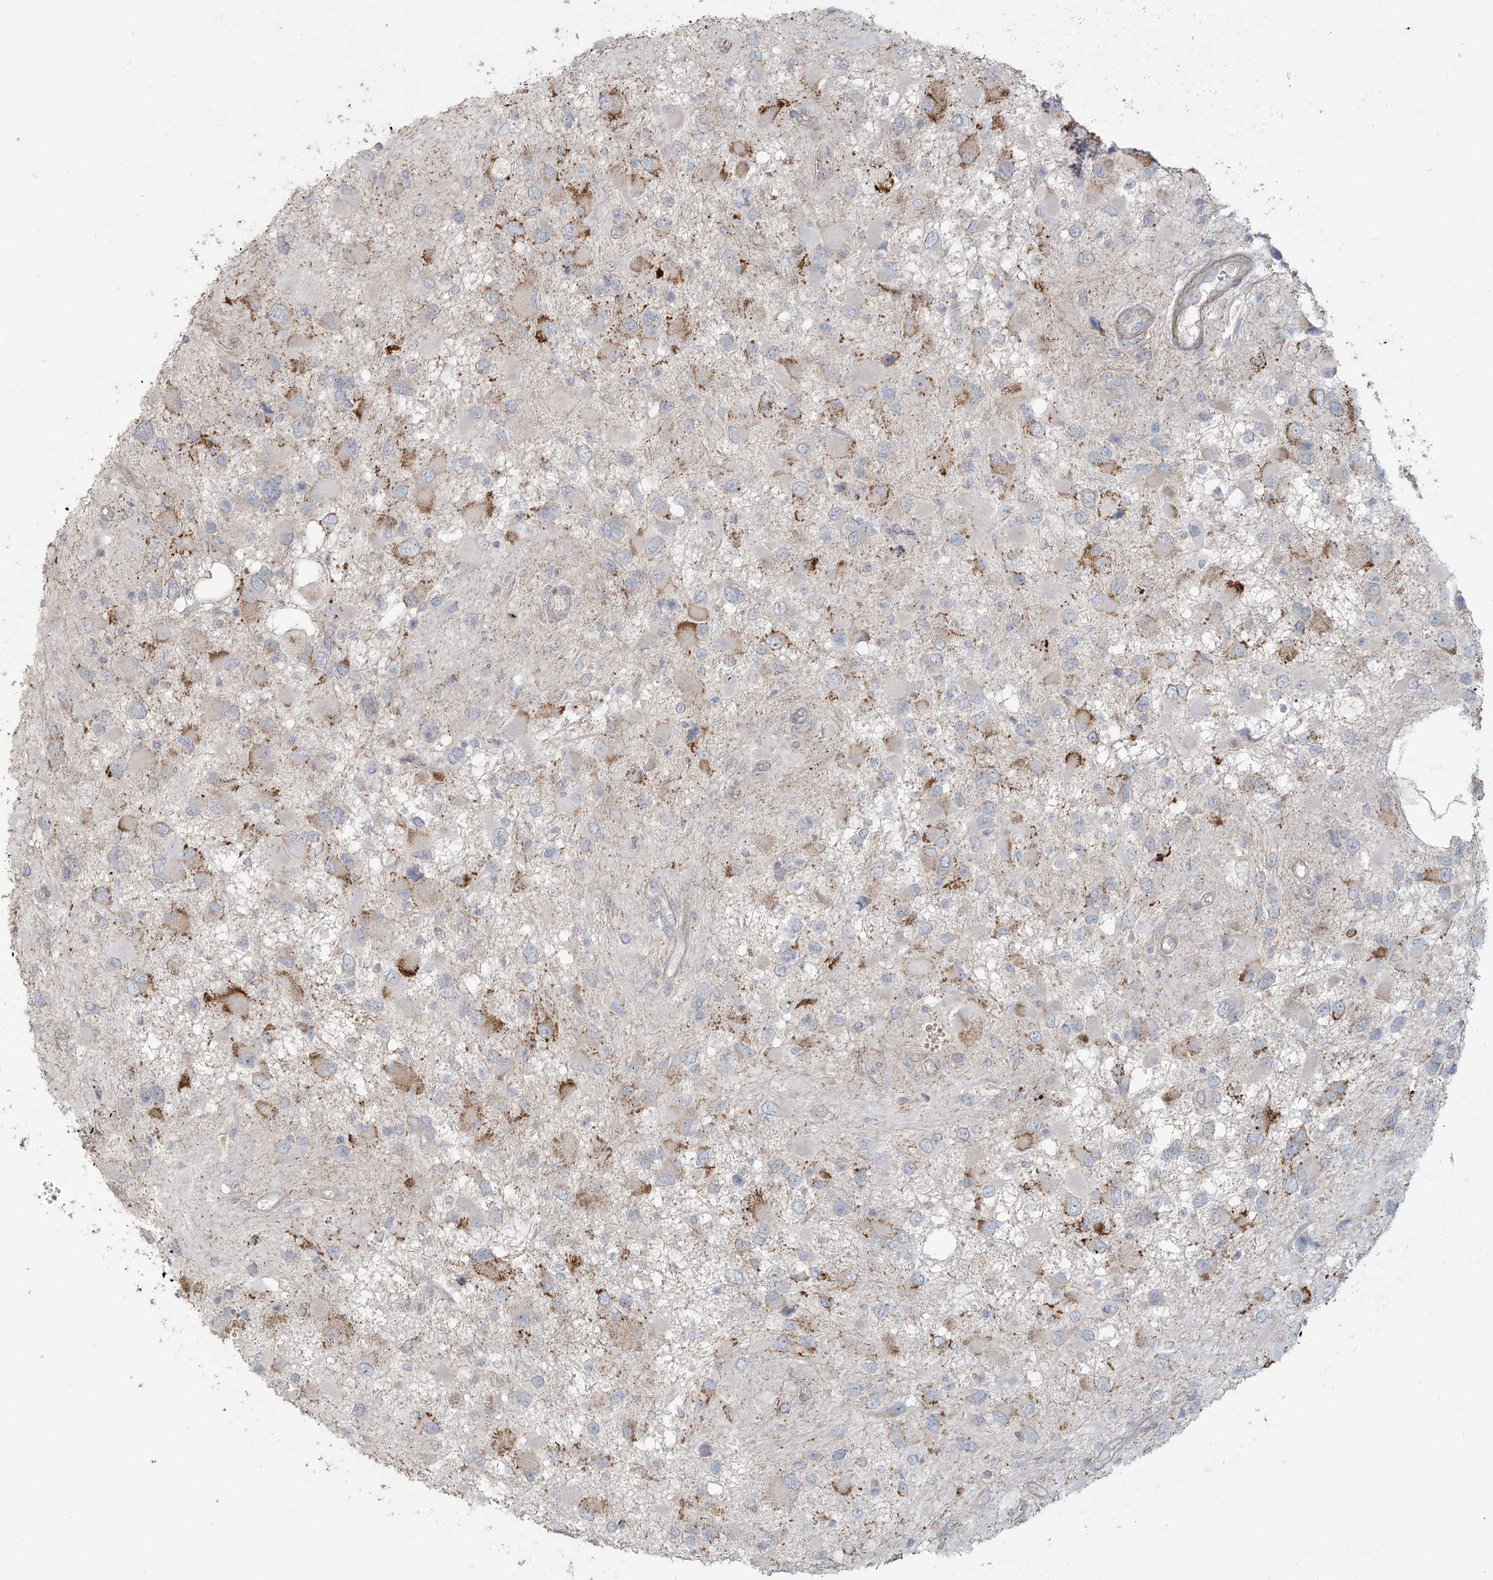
{"staining": {"intensity": "negative", "quantity": "none", "location": "none"}, "tissue": "glioma", "cell_type": "Tumor cells", "image_type": "cancer", "snomed": [{"axis": "morphology", "description": "Glioma, malignant, High grade"}, {"axis": "topography", "description": "Brain"}], "caption": "Immunohistochemical staining of high-grade glioma (malignant) demonstrates no significant positivity in tumor cells.", "gene": "MAGIX", "patient": {"sex": "male", "age": 53}}